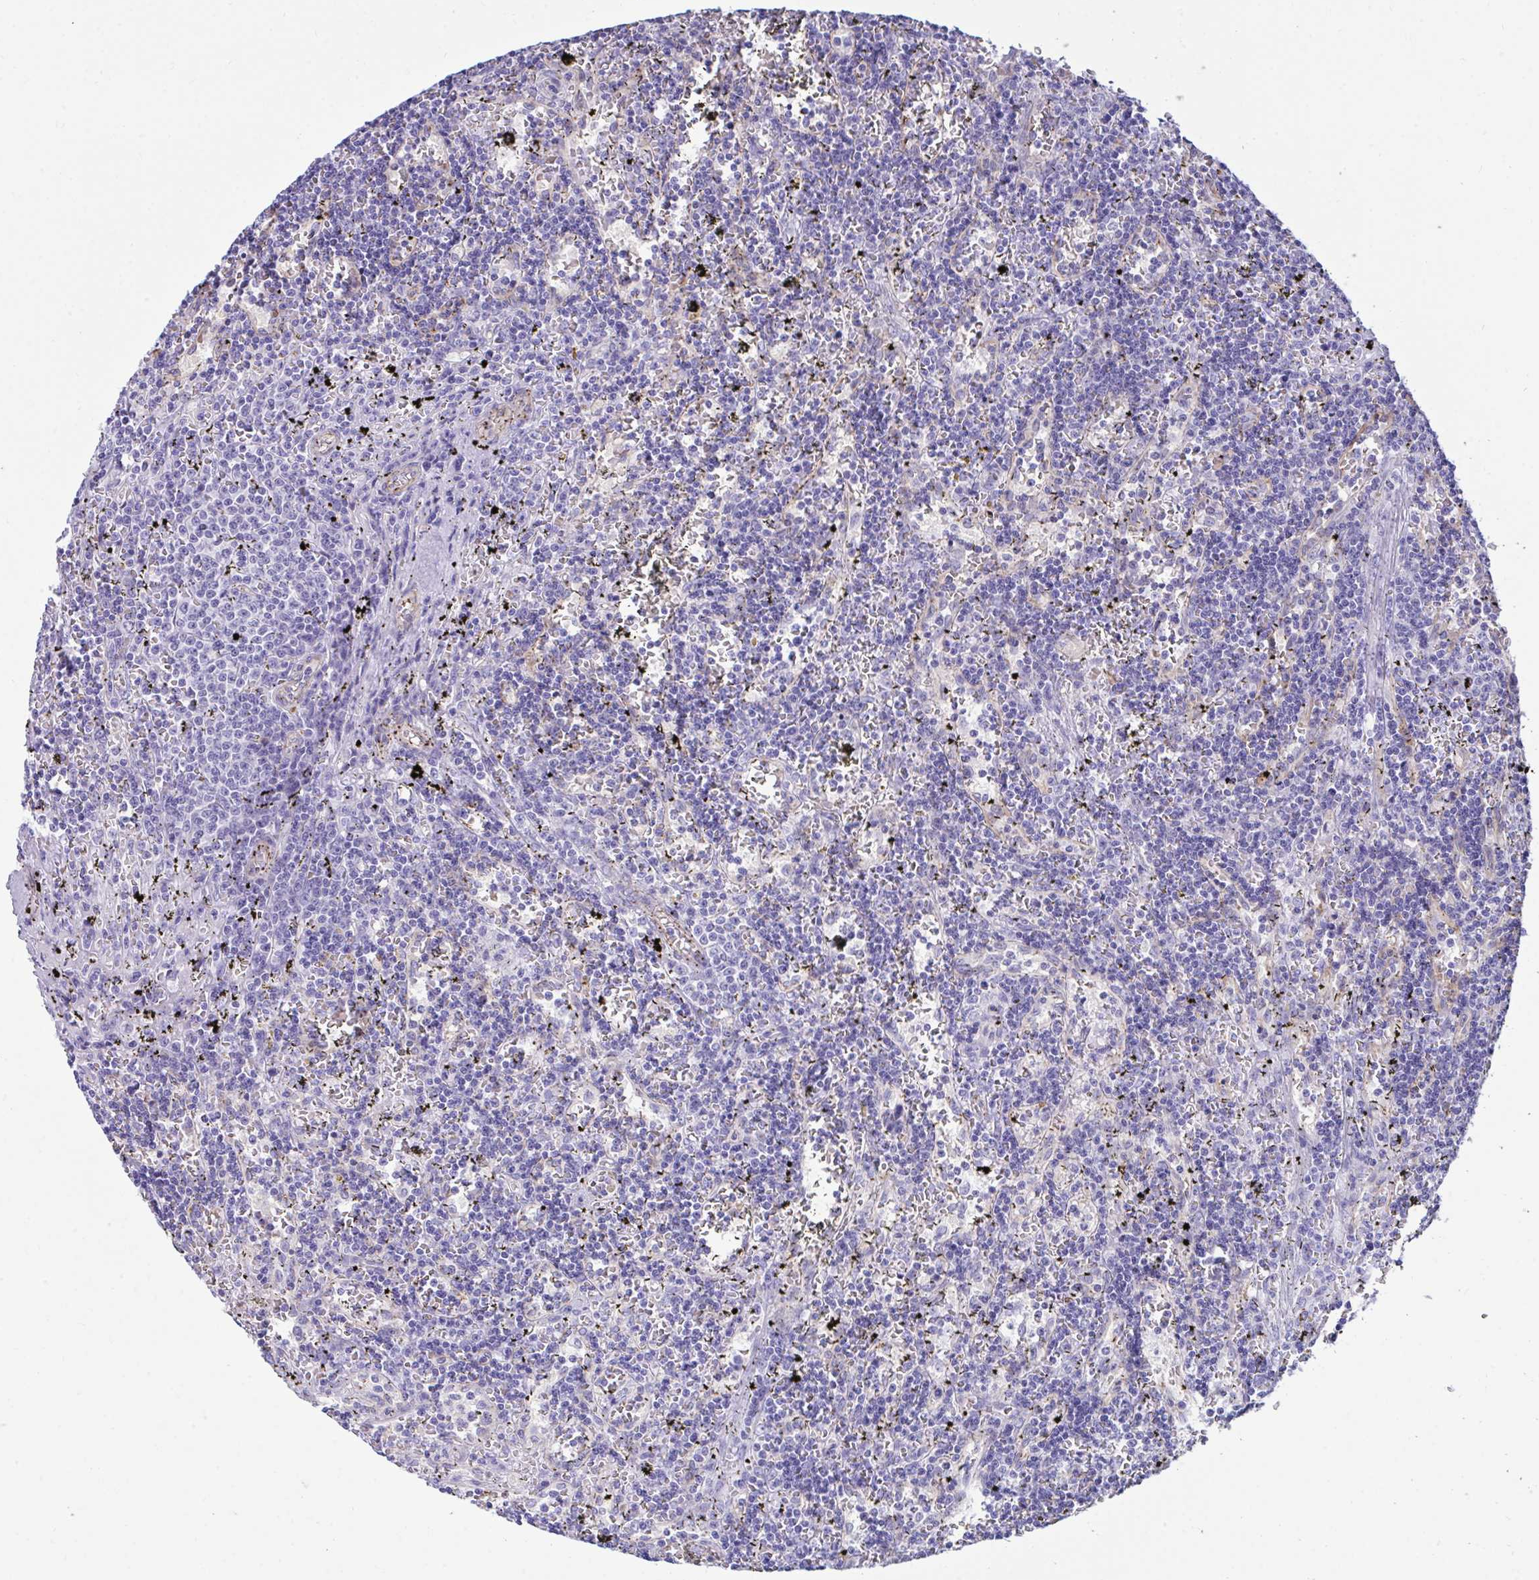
{"staining": {"intensity": "negative", "quantity": "none", "location": "none"}, "tissue": "lymphoma", "cell_type": "Tumor cells", "image_type": "cancer", "snomed": [{"axis": "morphology", "description": "Malignant lymphoma, non-Hodgkin's type, Low grade"}, {"axis": "topography", "description": "Spleen"}], "caption": "The micrograph displays no staining of tumor cells in lymphoma.", "gene": "UBL3", "patient": {"sex": "male", "age": 60}}